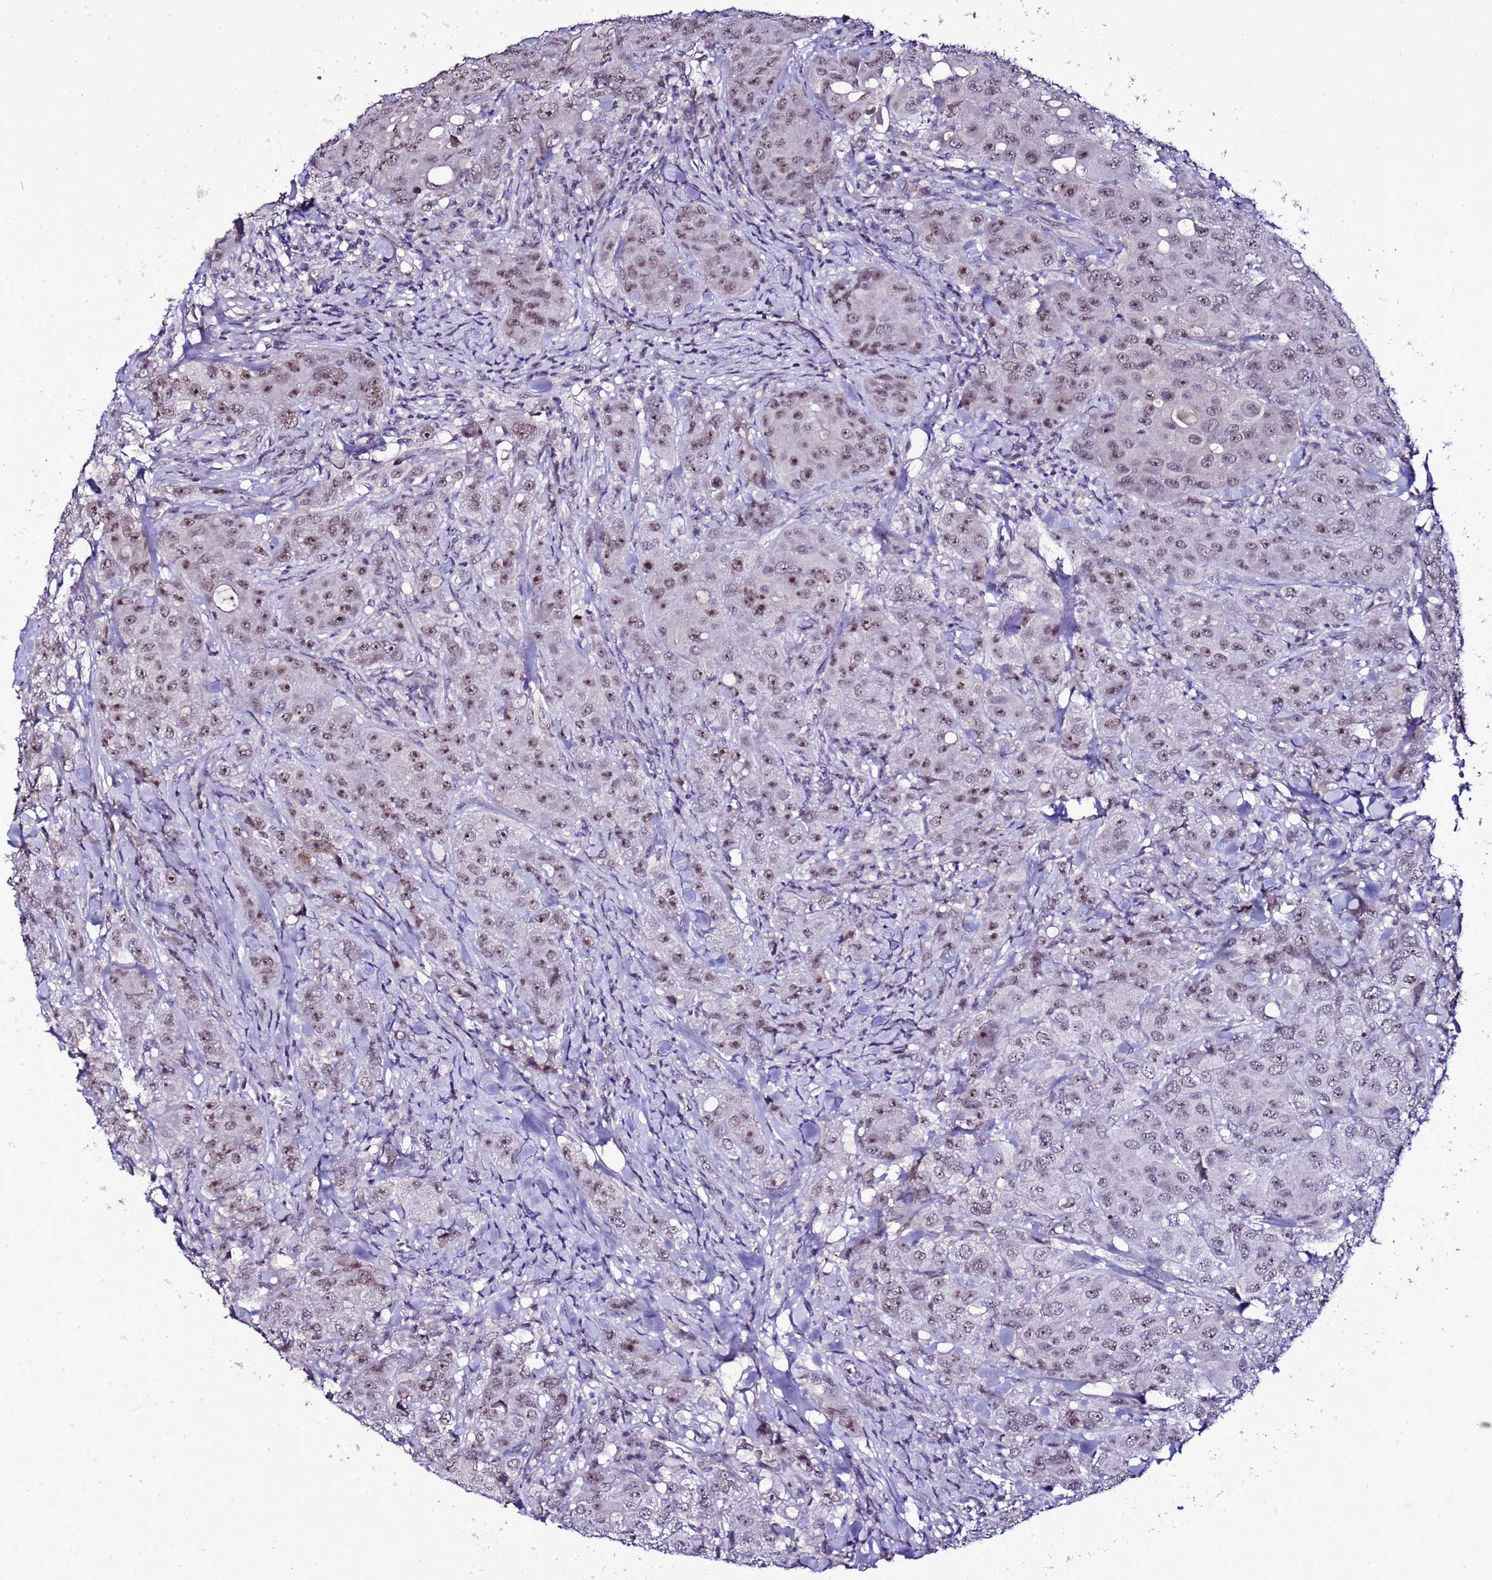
{"staining": {"intensity": "moderate", "quantity": ">75%", "location": "nuclear"}, "tissue": "breast cancer", "cell_type": "Tumor cells", "image_type": "cancer", "snomed": [{"axis": "morphology", "description": "Duct carcinoma"}, {"axis": "topography", "description": "Breast"}], "caption": "High-power microscopy captured an IHC photomicrograph of breast cancer, revealing moderate nuclear positivity in about >75% of tumor cells.", "gene": "C19orf47", "patient": {"sex": "female", "age": 43}}